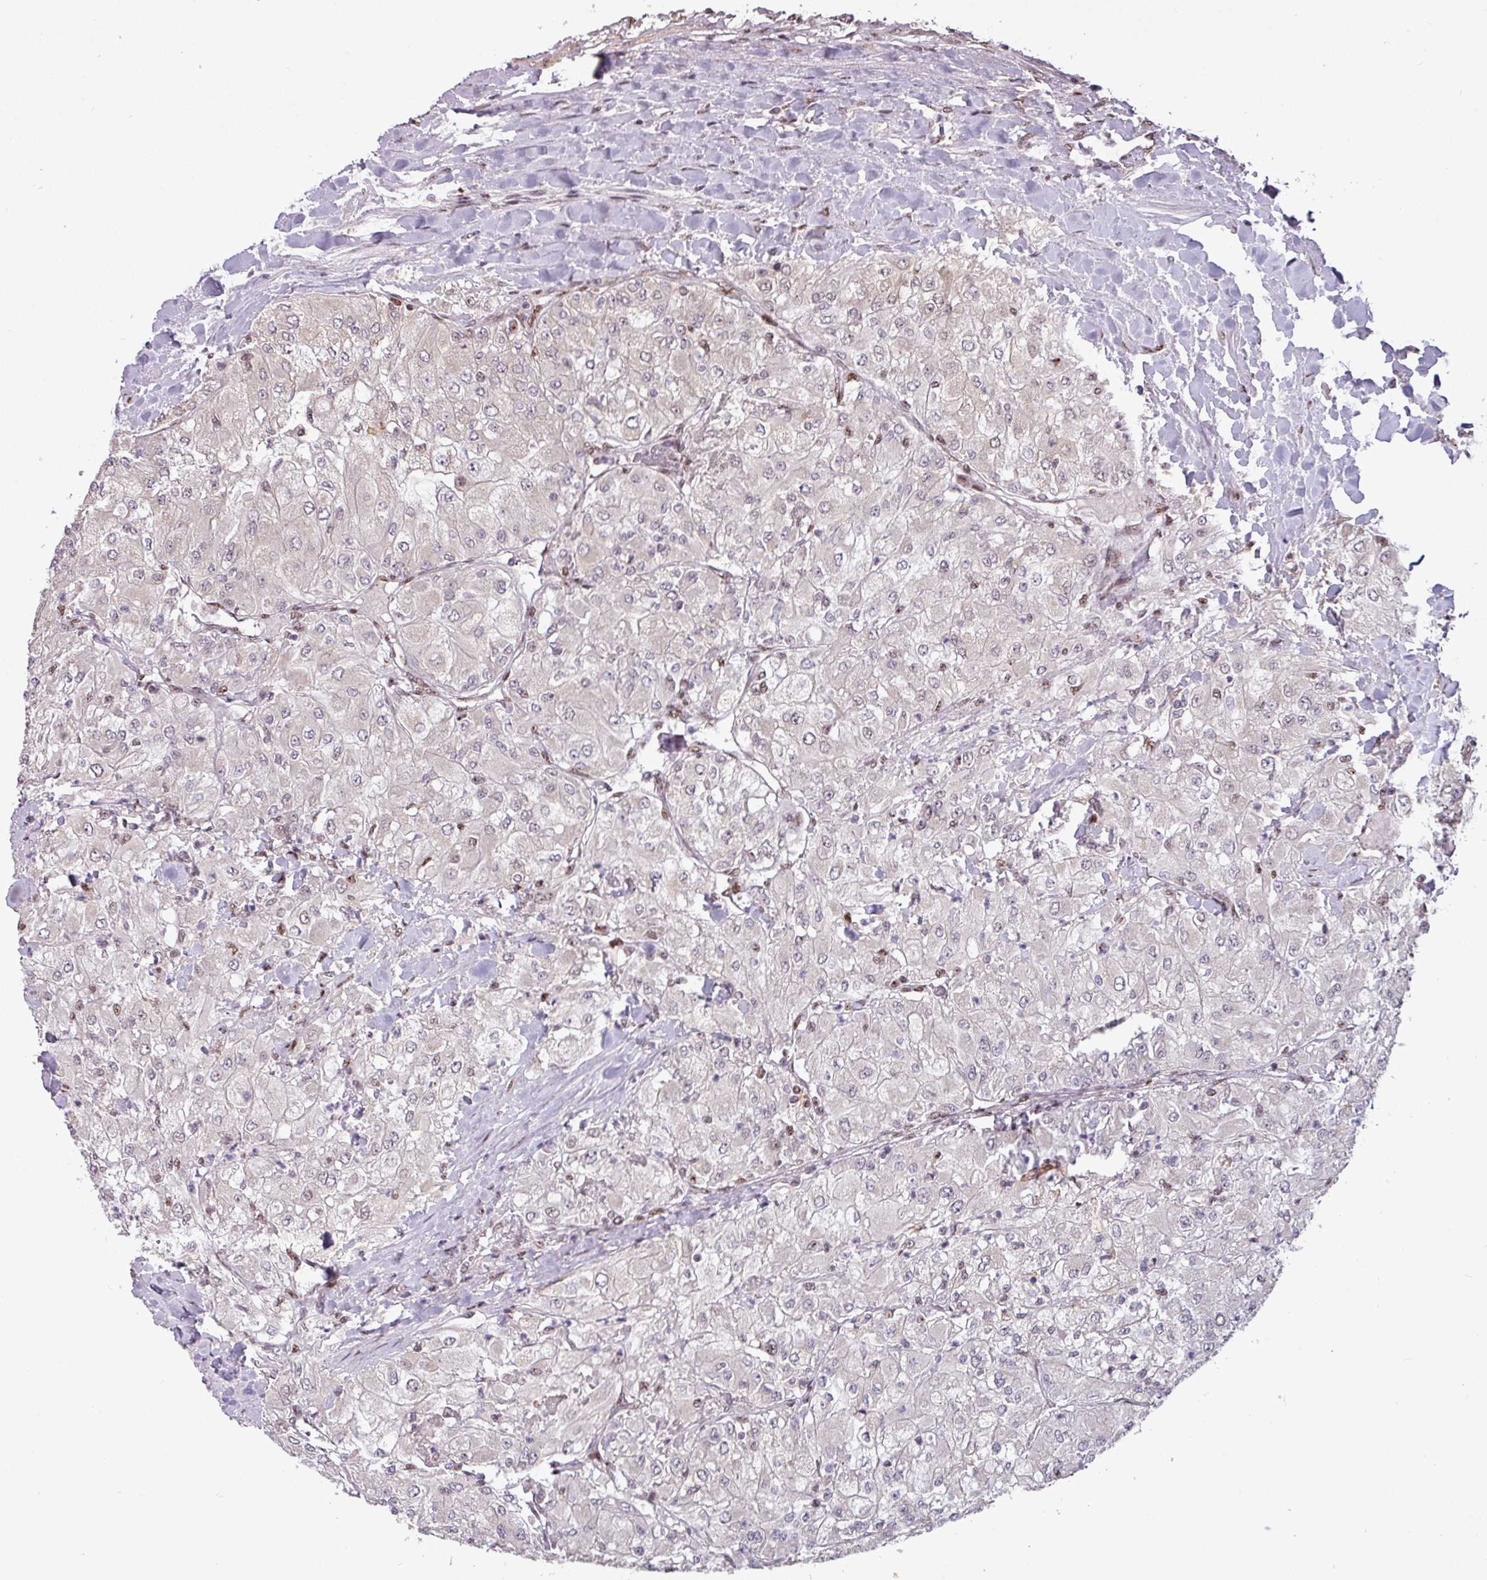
{"staining": {"intensity": "moderate", "quantity": "25%-75%", "location": "nuclear"}, "tissue": "renal cancer", "cell_type": "Tumor cells", "image_type": "cancer", "snomed": [{"axis": "morphology", "description": "Adenocarcinoma, NOS"}, {"axis": "topography", "description": "Kidney"}], "caption": "IHC (DAB (3,3'-diaminobenzidine)) staining of renal adenocarcinoma shows moderate nuclear protein positivity in about 25%-75% of tumor cells.", "gene": "IRF2BPL", "patient": {"sex": "male", "age": 80}}